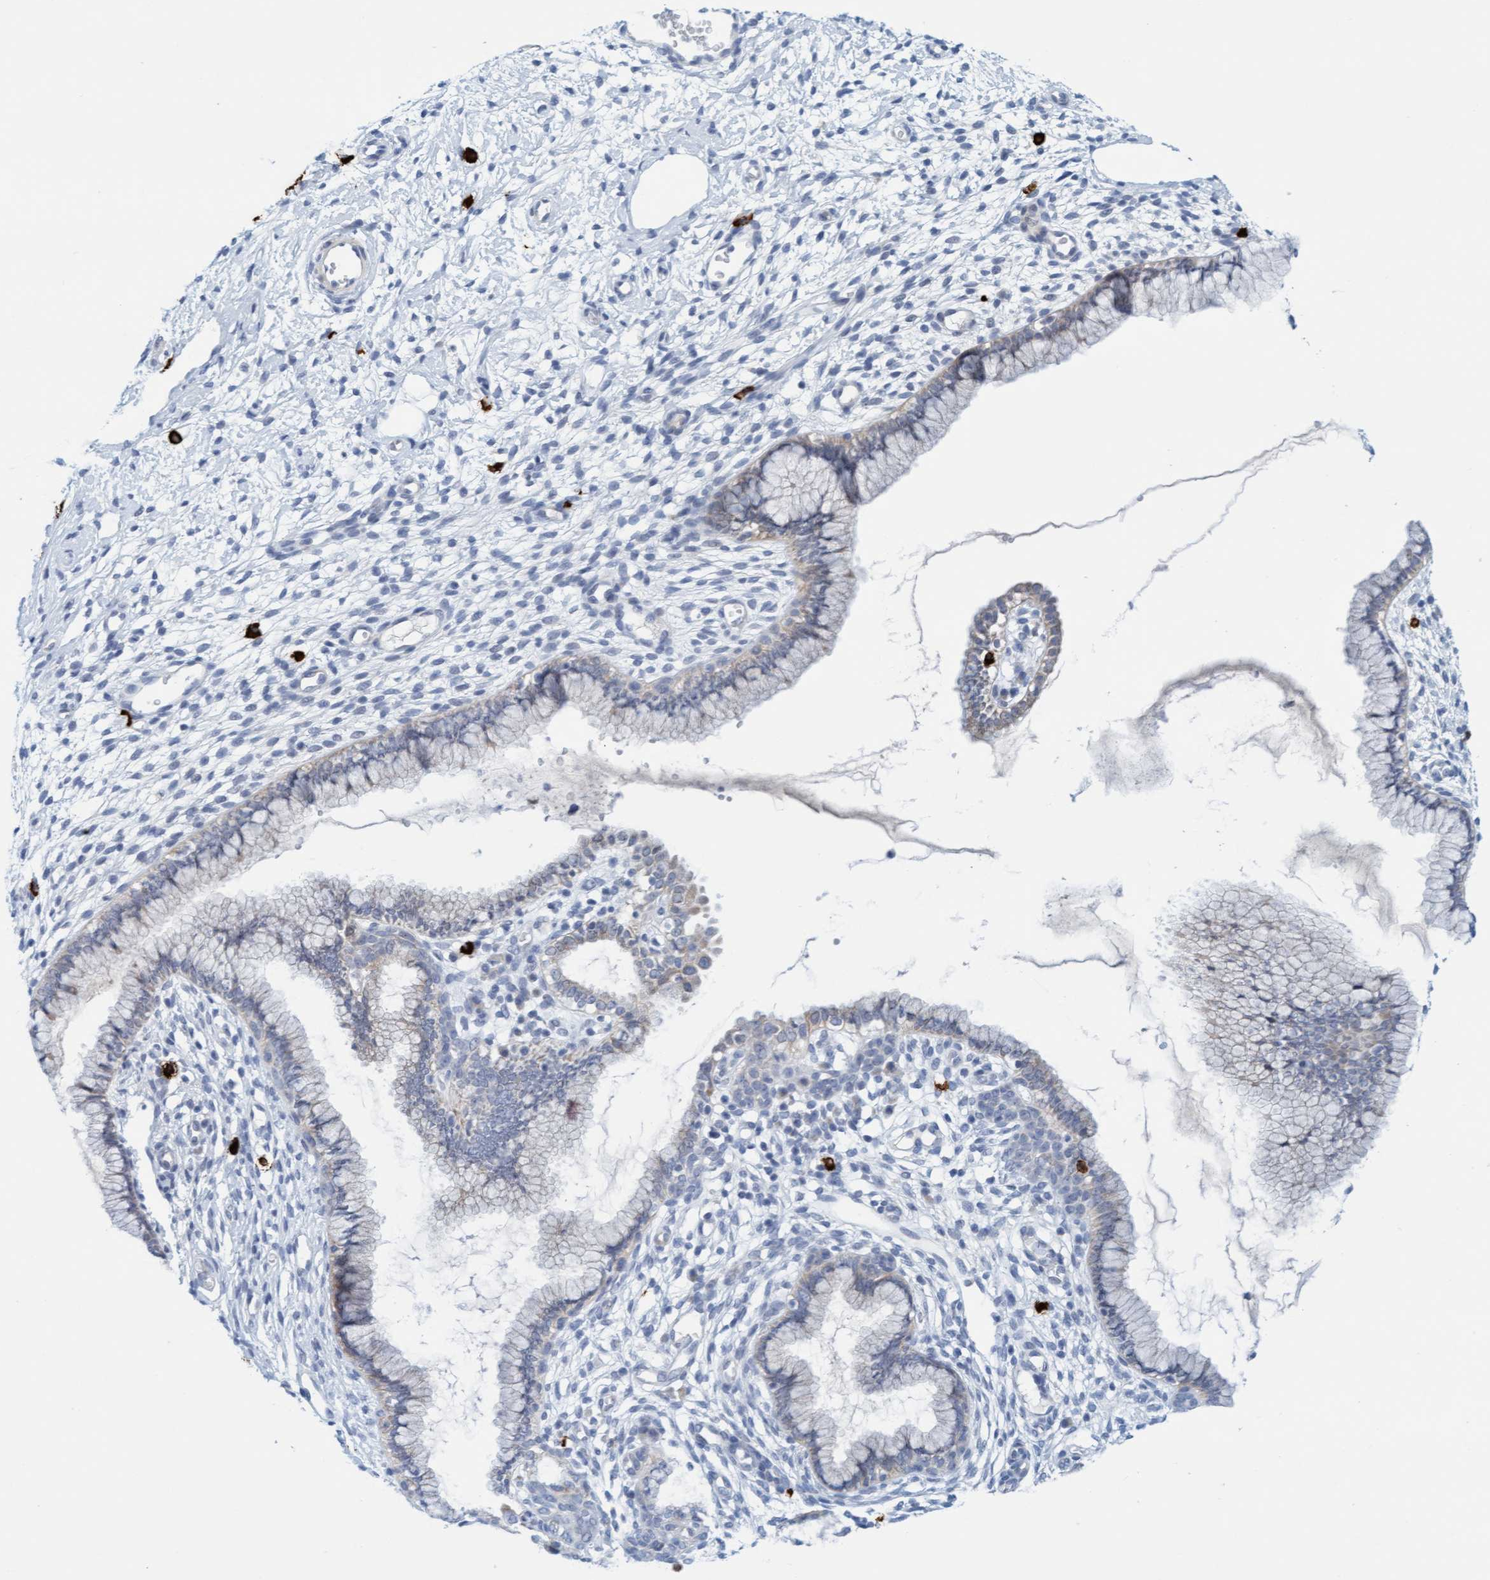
{"staining": {"intensity": "weak", "quantity": "<25%", "location": "cytoplasmic/membranous"}, "tissue": "cervix", "cell_type": "Glandular cells", "image_type": "normal", "snomed": [{"axis": "morphology", "description": "Normal tissue, NOS"}, {"axis": "topography", "description": "Cervix"}], "caption": "This is an immunohistochemistry histopathology image of normal human cervix. There is no positivity in glandular cells.", "gene": "CPA3", "patient": {"sex": "female", "age": 65}}